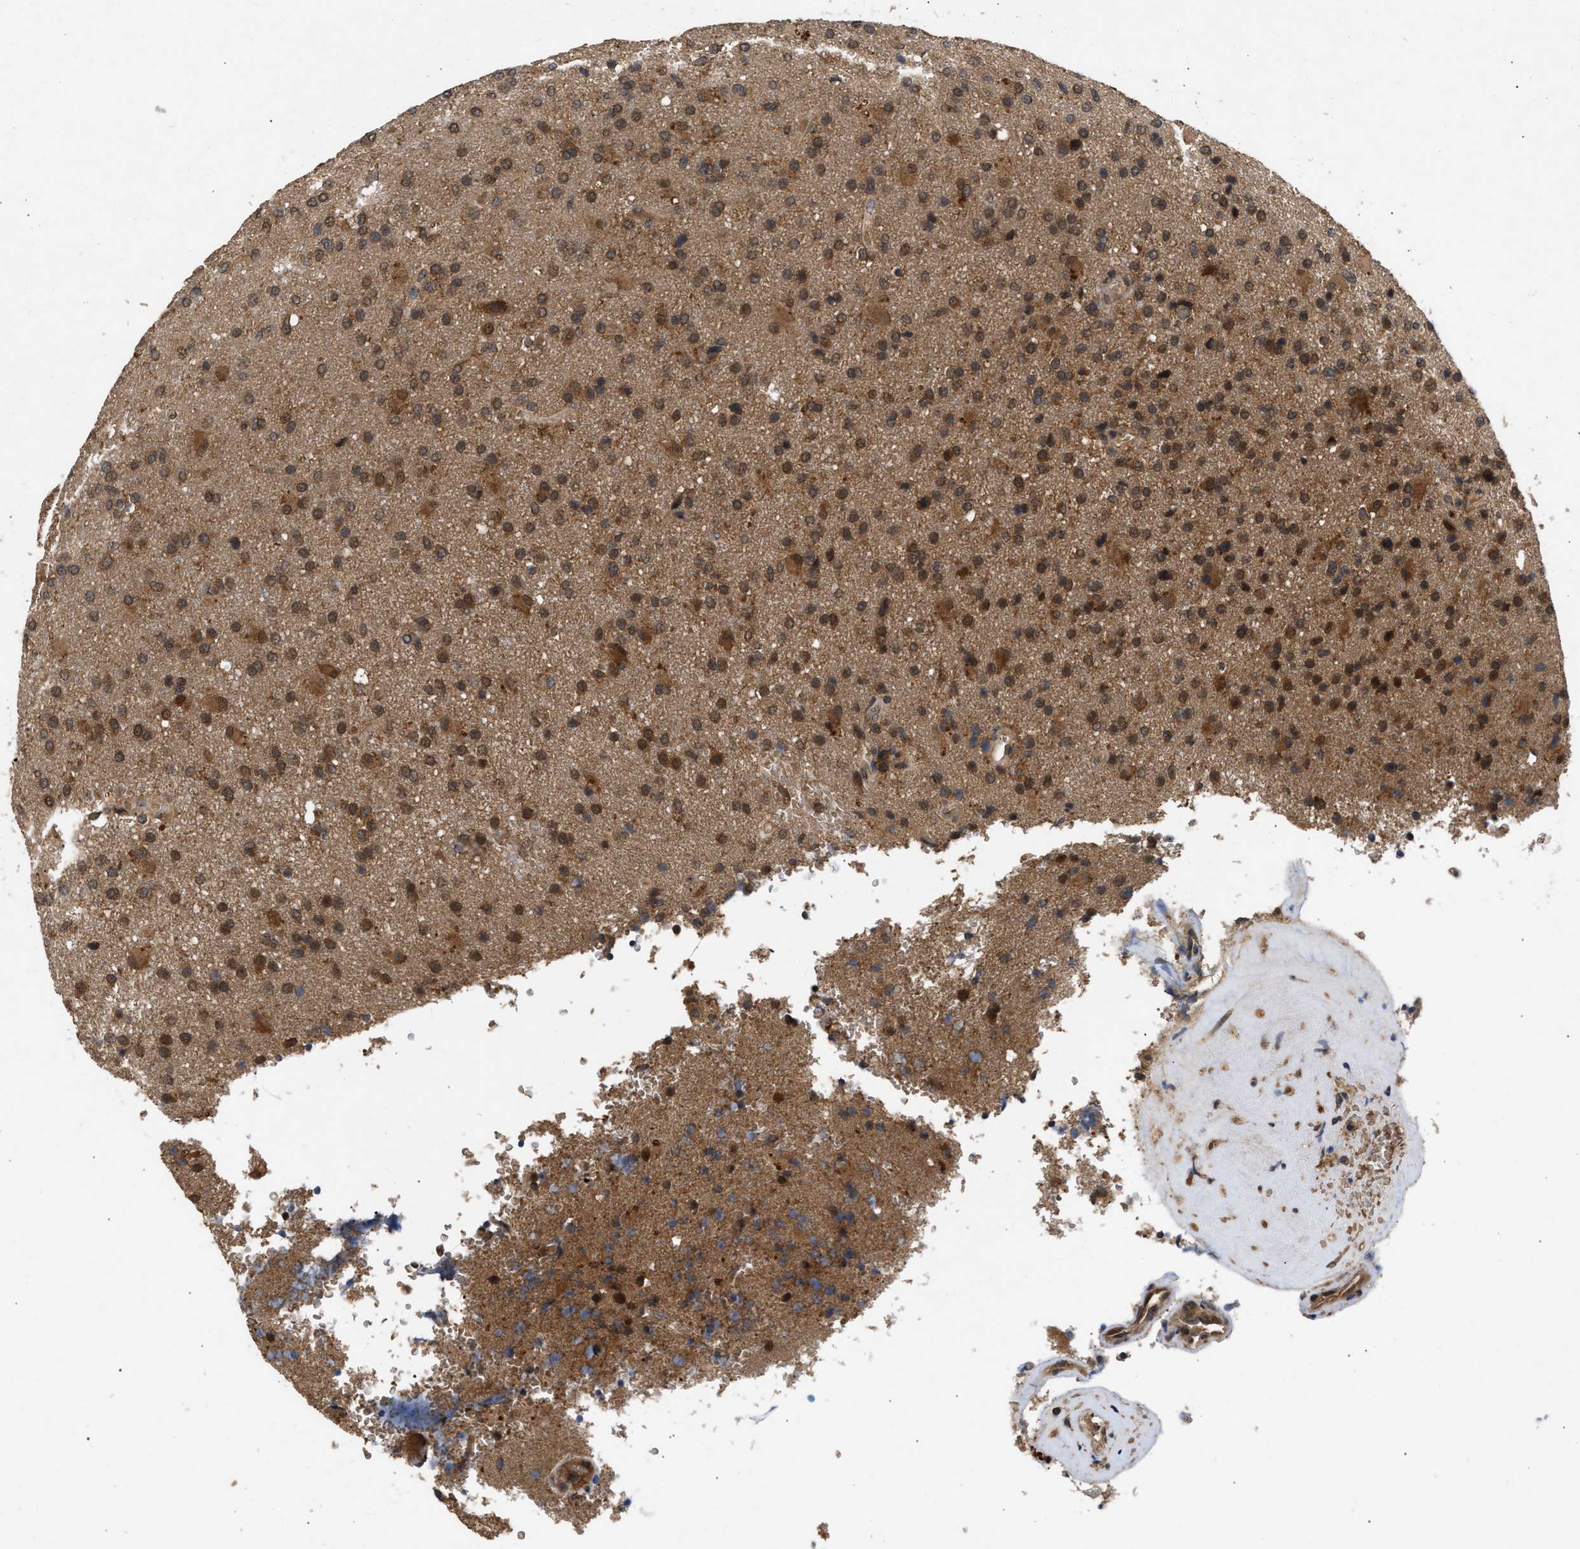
{"staining": {"intensity": "moderate", "quantity": ">75%", "location": "cytoplasmic/membranous,nuclear"}, "tissue": "glioma", "cell_type": "Tumor cells", "image_type": "cancer", "snomed": [{"axis": "morphology", "description": "Glioma, malignant, High grade"}, {"axis": "topography", "description": "Brain"}], "caption": "Glioma stained with immunohistochemistry exhibits moderate cytoplasmic/membranous and nuclear expression in approximately >75% of tumor cells.", "gene": "FITM1", "patient": {"sex": "male", "age": 72}}